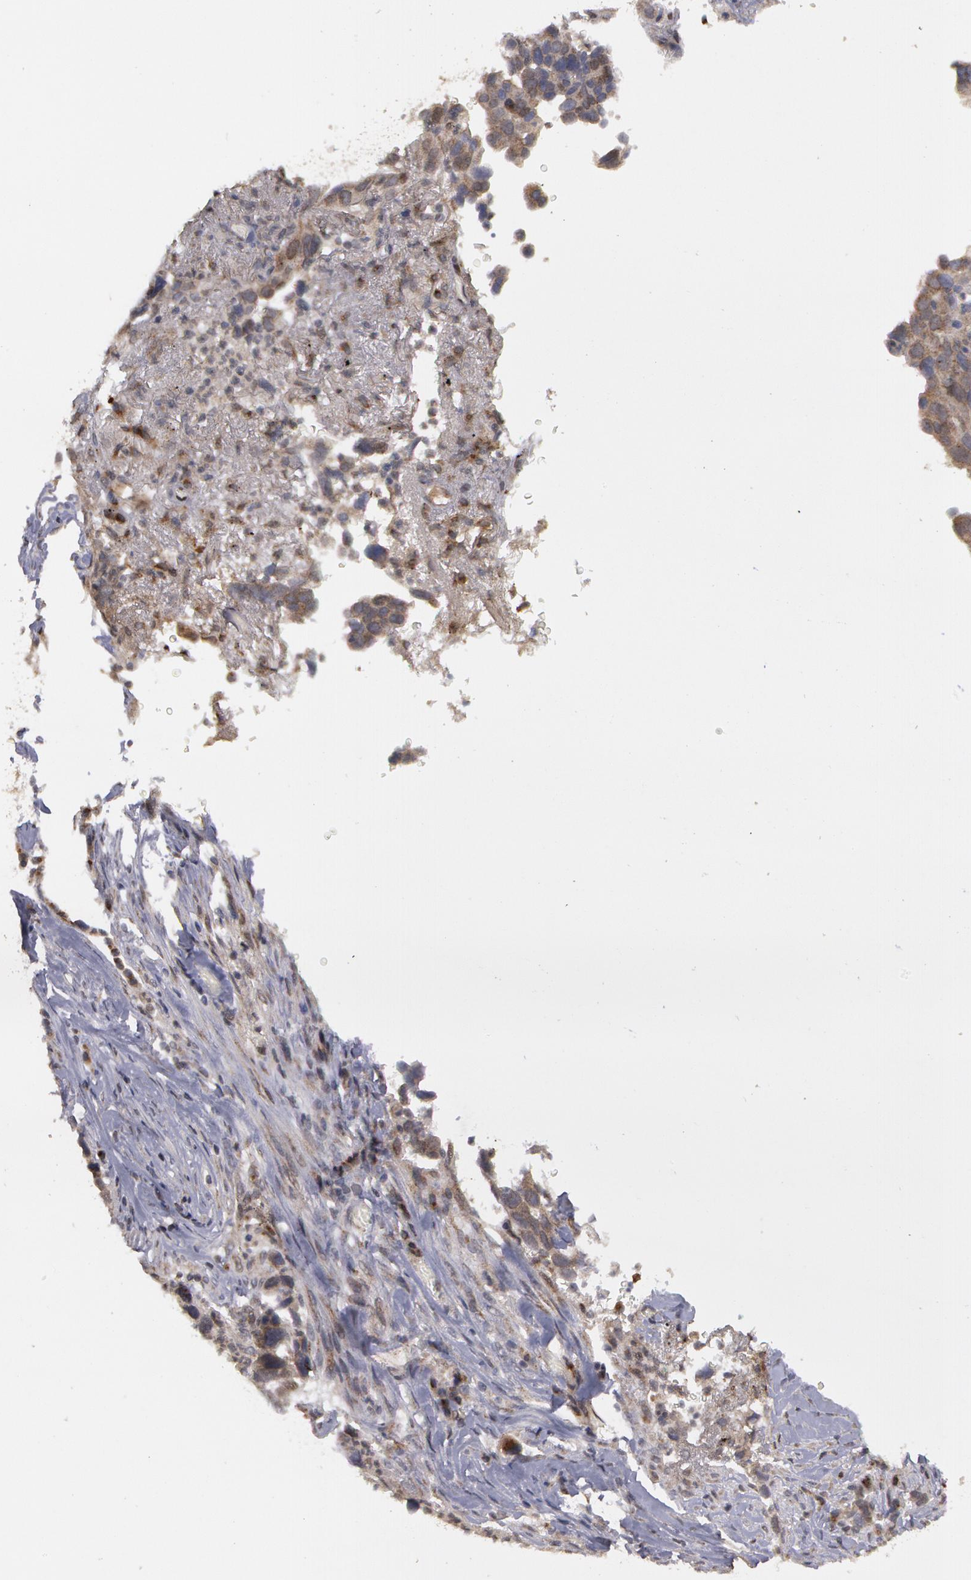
{"staining": {"intensity": "negative", "quantity": "none", "location": "none"}, "tissue": "lung cancer", "cell_type": "Tumor cells", "image_type": "cancer", "snomed": [{"axis": "morphology", "description": "Squamous cell carcinoma, NOS"}, {"axis": "topography", "description": "Lung"}], "caption": "Histopathology image shows no protein staining in tumor cells of lung squamous cell carcinoma tissue.", "gene": "STX5", "patient": {"sex": "male", "age": 64}}